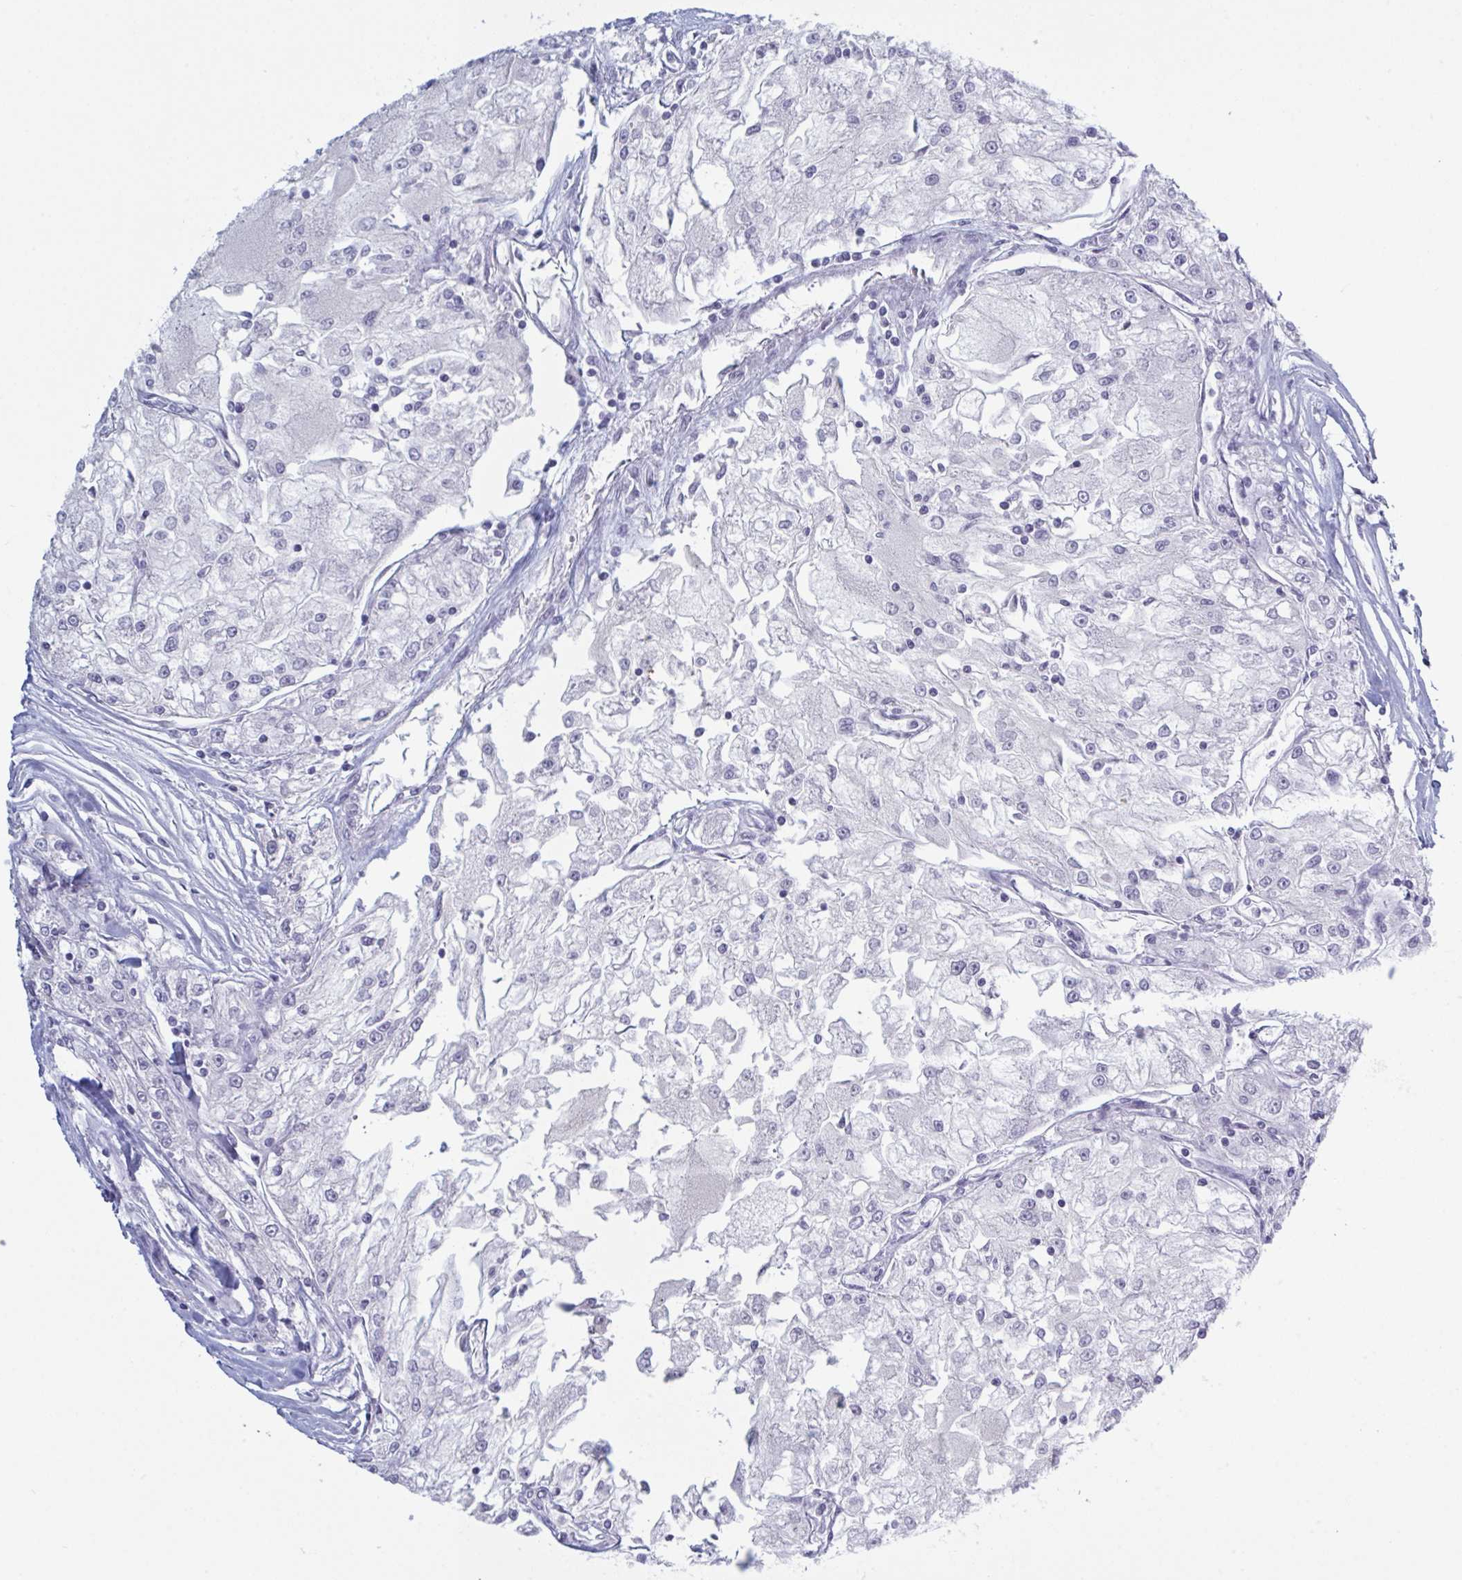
{"staining": {"intensity": "negative", "quantity": "none", "location": "none"}, "tissue": "renal cancer", "cell_type": "Tumor cells", "image_type": "cancer", "snomed": [{"axis": "morphology", "description": "Adenocarcinoma, NOS"}, {"axis": "topography", "description": "Kidney"}], "caption": "The immunohistochemistry micrograph has no significant staining in tumor cells of renal cancer (adenocarcinoma) tissue.", "gene": "NDUFC2", "patient": {"sex": "female", "age": 72}}